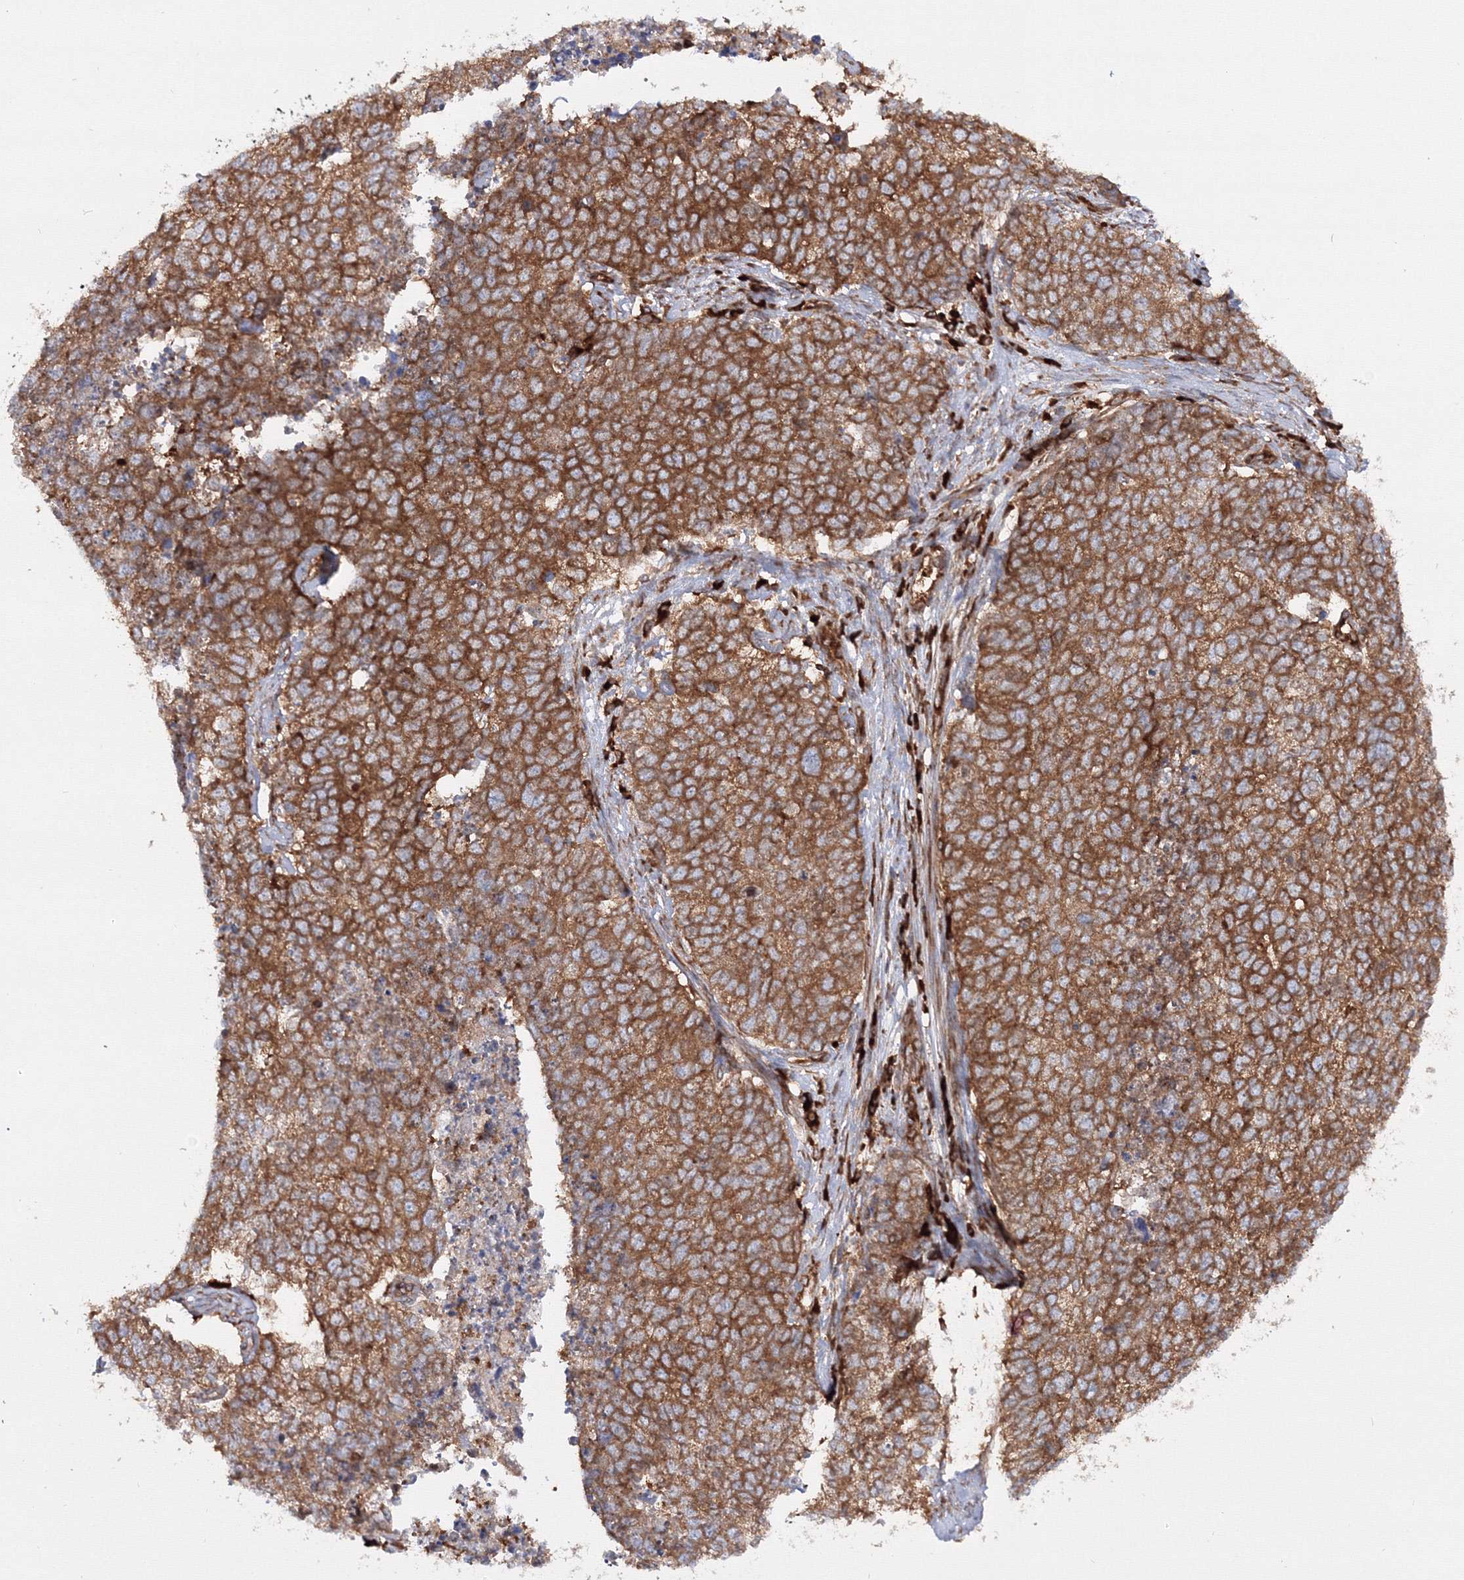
{"staining": {"intensity": "moderate", "quantity": ">75%", "location": "cytoplasmic/membranous"}, "tissue": "cervical cancer", "cell_type": "Tumor cells", "image_type": "cancer", "snomed": [{"axis": "morphology", "description": "Squamous cell carcinoma, NOS"}, {"axis": "topography", "description": "Cervix"}], "caption": "There is medium levels of moderate cytoplasmic/membranous positivity in tumor cells of cervical cancer (squamous cell carcinoma), as demonstrated by immunohistochemical staining (brown color).", "gene": "HARS1", "patient": {"sex": "female", "age": 63}}